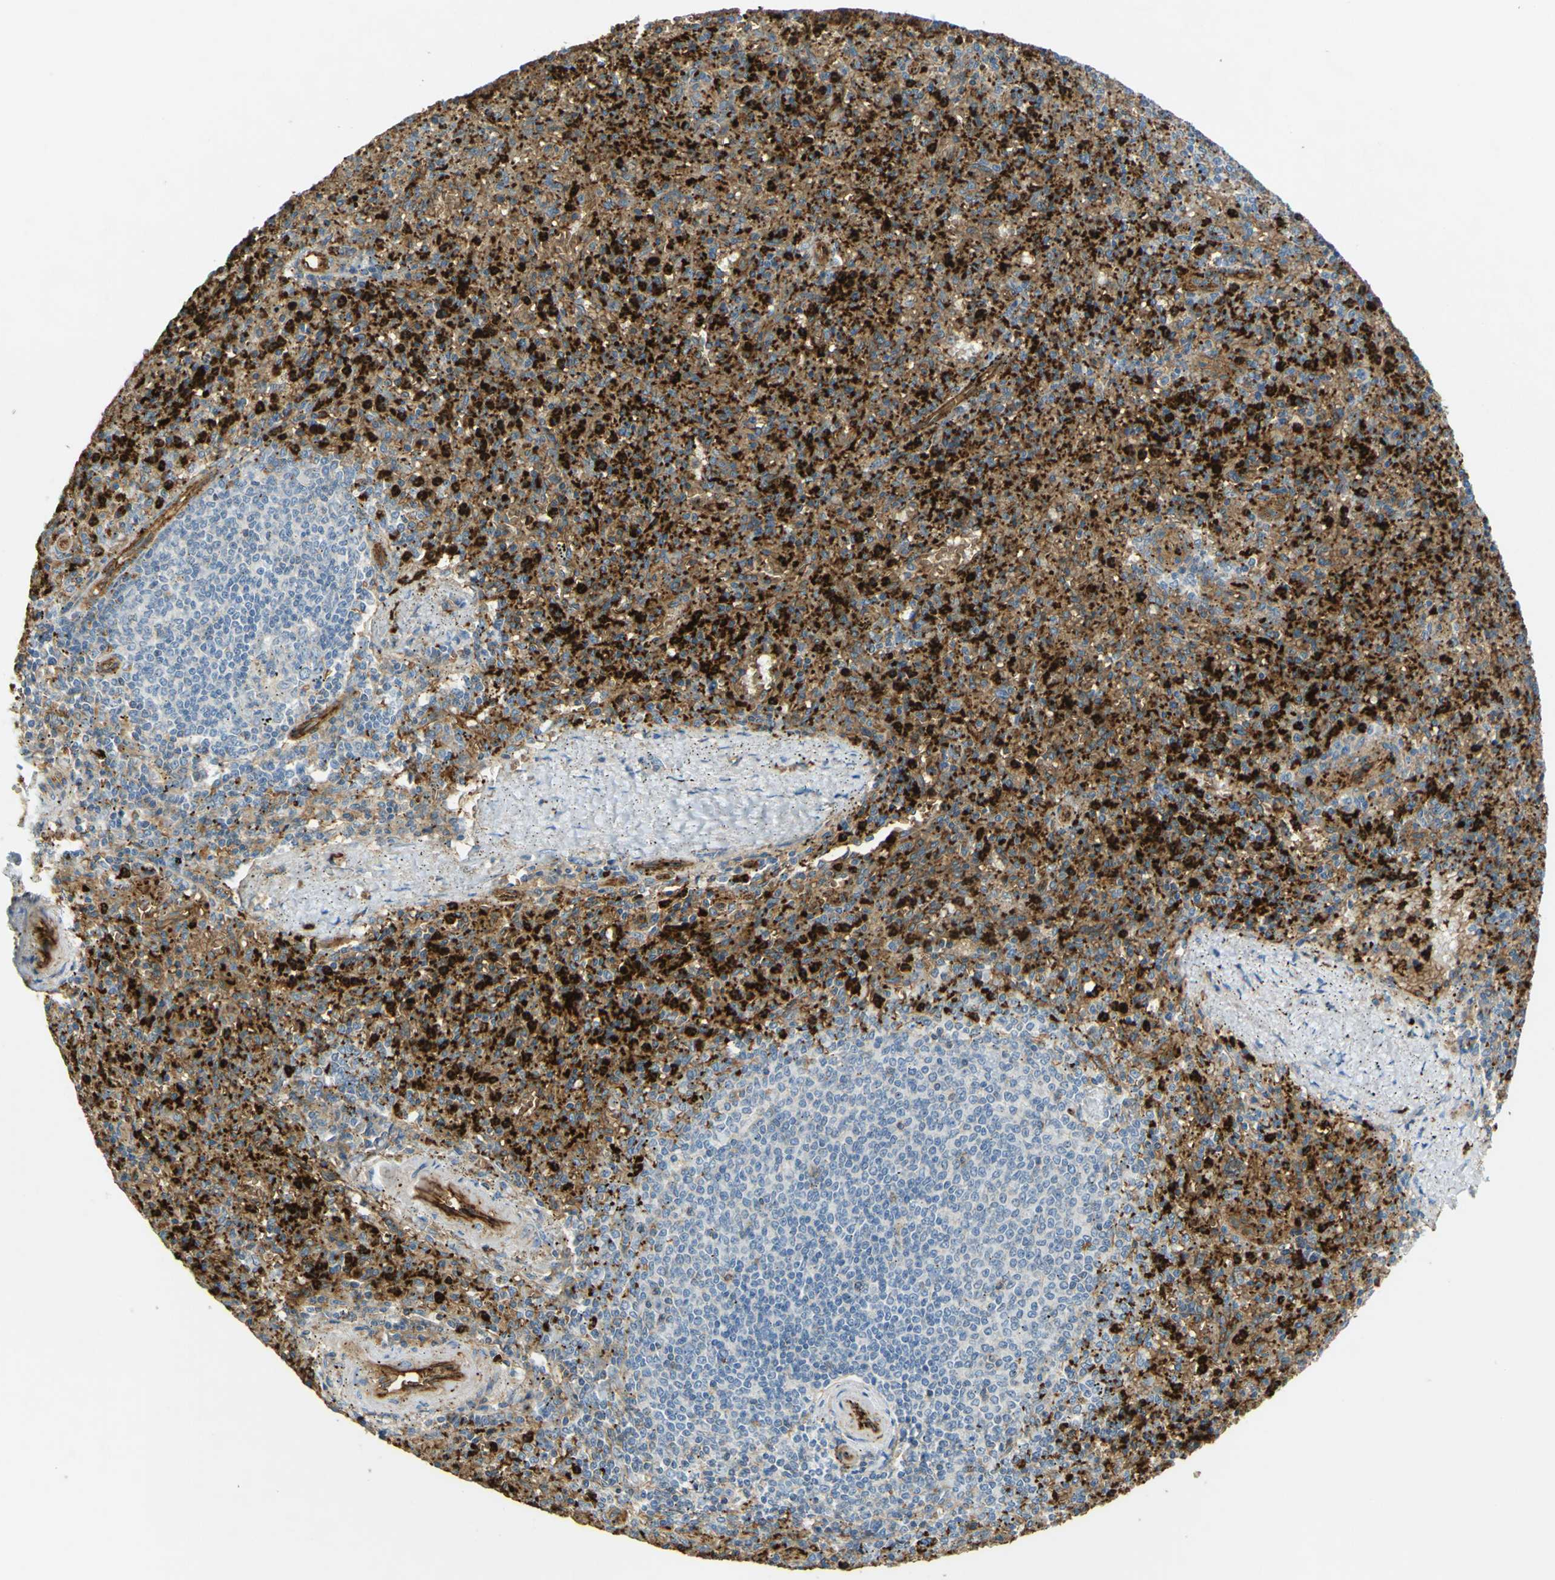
{"staining": {"intensity": "strong", "quantity": ">75%", "location": "cytoplasmic/membranous"}, "tissue": "spleen", "cell_type": "Cells in red pulp", "image_type": "normal", "snomed": [{"axis": "morphology", "description": "Normal tissue, NOS"}, {"axis": "topography", "description": "Spleen"}], "caption": "Normal spleen shows strong cytoplasmic/membranous staining in about >75% of cells in red pulp, visualized by immunohistochemistry. (DAB (3,3'-diaminobenzidine) = brown stain, brightfield microscopy at high magnification).", "gene": "PLXDC1", "patient": {"sex": "male", "age": 72}}